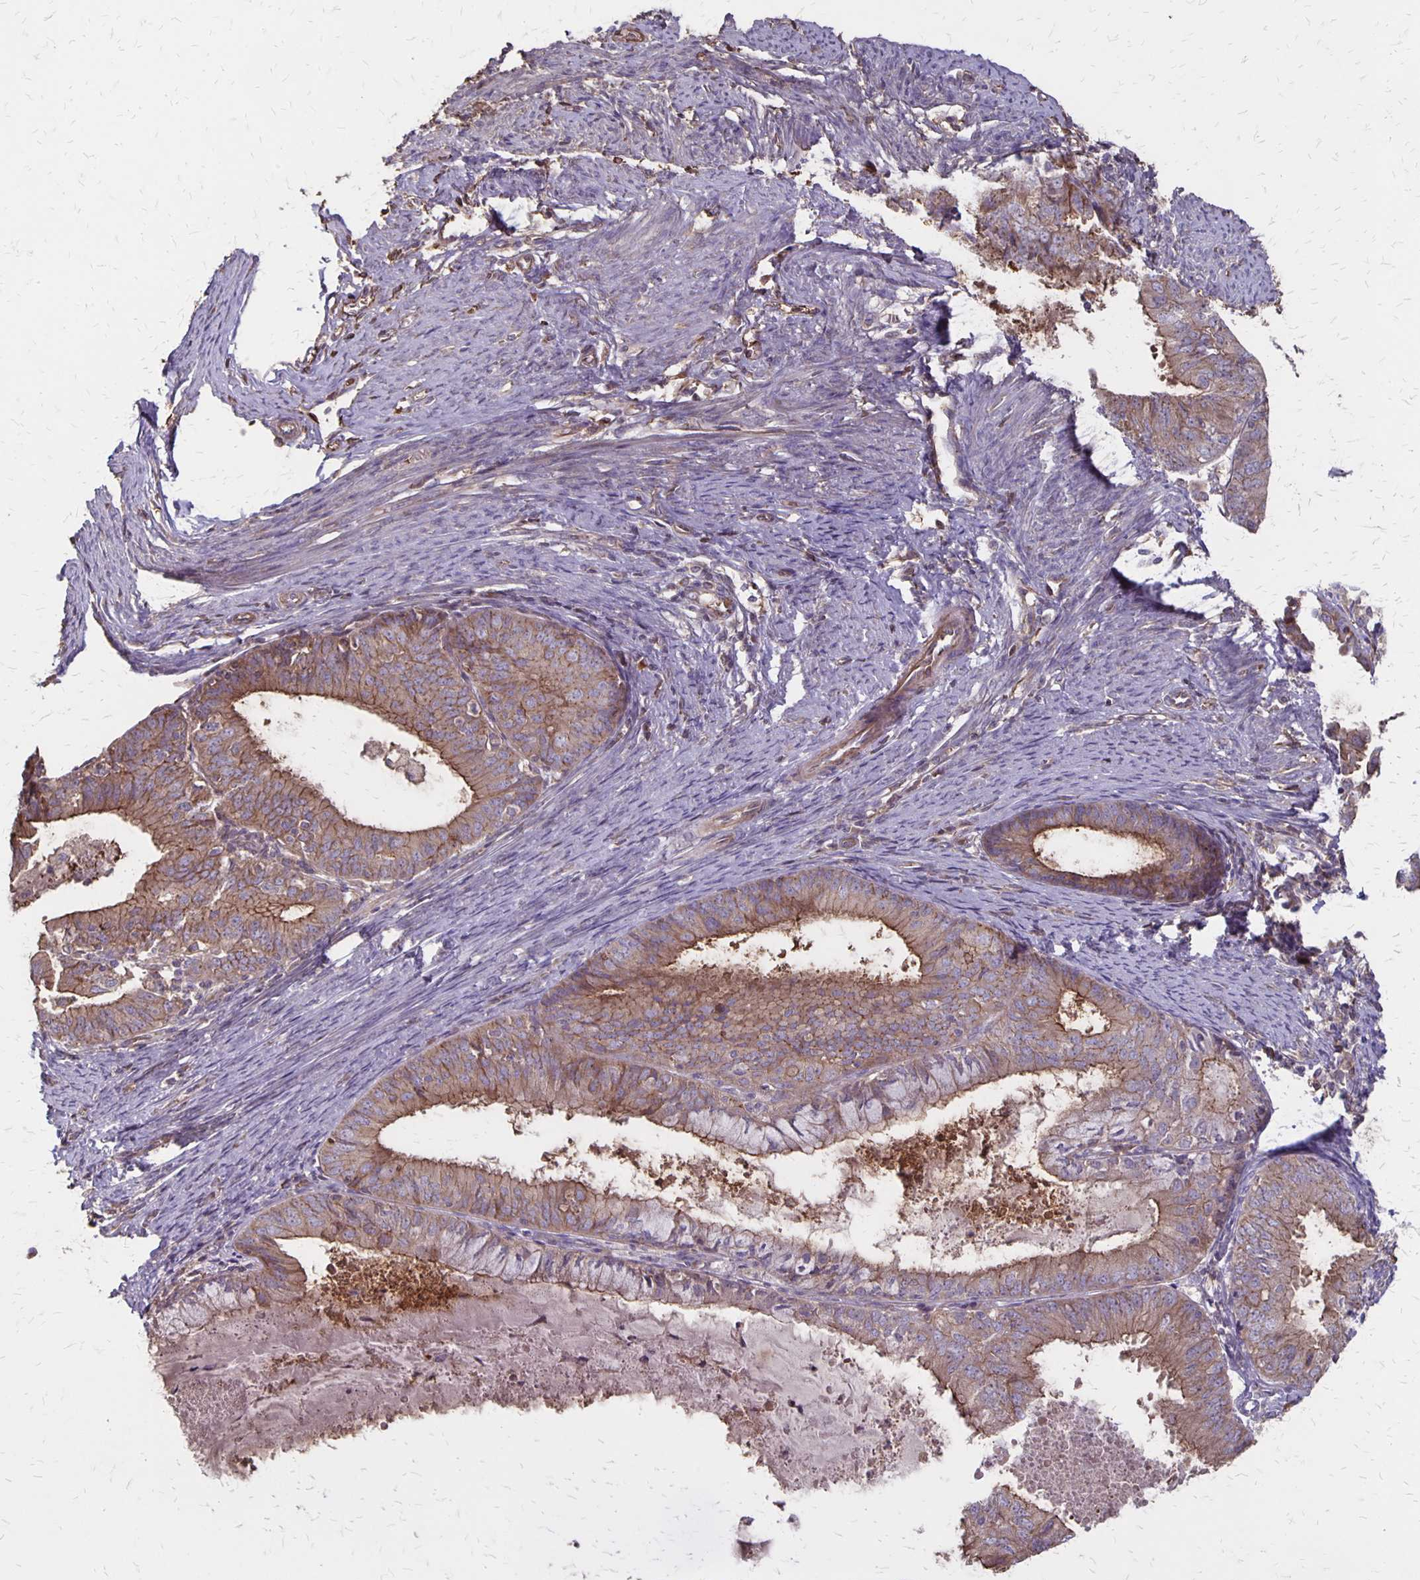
{"staining": {"intensity": "moderate", "quantity": ">75%", "location": "cytoplasmic/membranous"}, "tissue": "endometrial cancer", "cell_type": "Tumor cells", "image_type": "cancer", "snomed": [{"axis": "morphology", "description": "Adenocarcinoma, NOS"}, {"axis": "topography", "description": "Endometrium"}], "caption": "Approximately >75% of tumor cells in endometrial cancer (adenocarcinoma) demonstrate moderate cytoplasmic/membranous protein positivity as visualized by brown immunohistochemical staining.", "gene": "PROM2", "patient": {"sex": "female", "age": 57}}